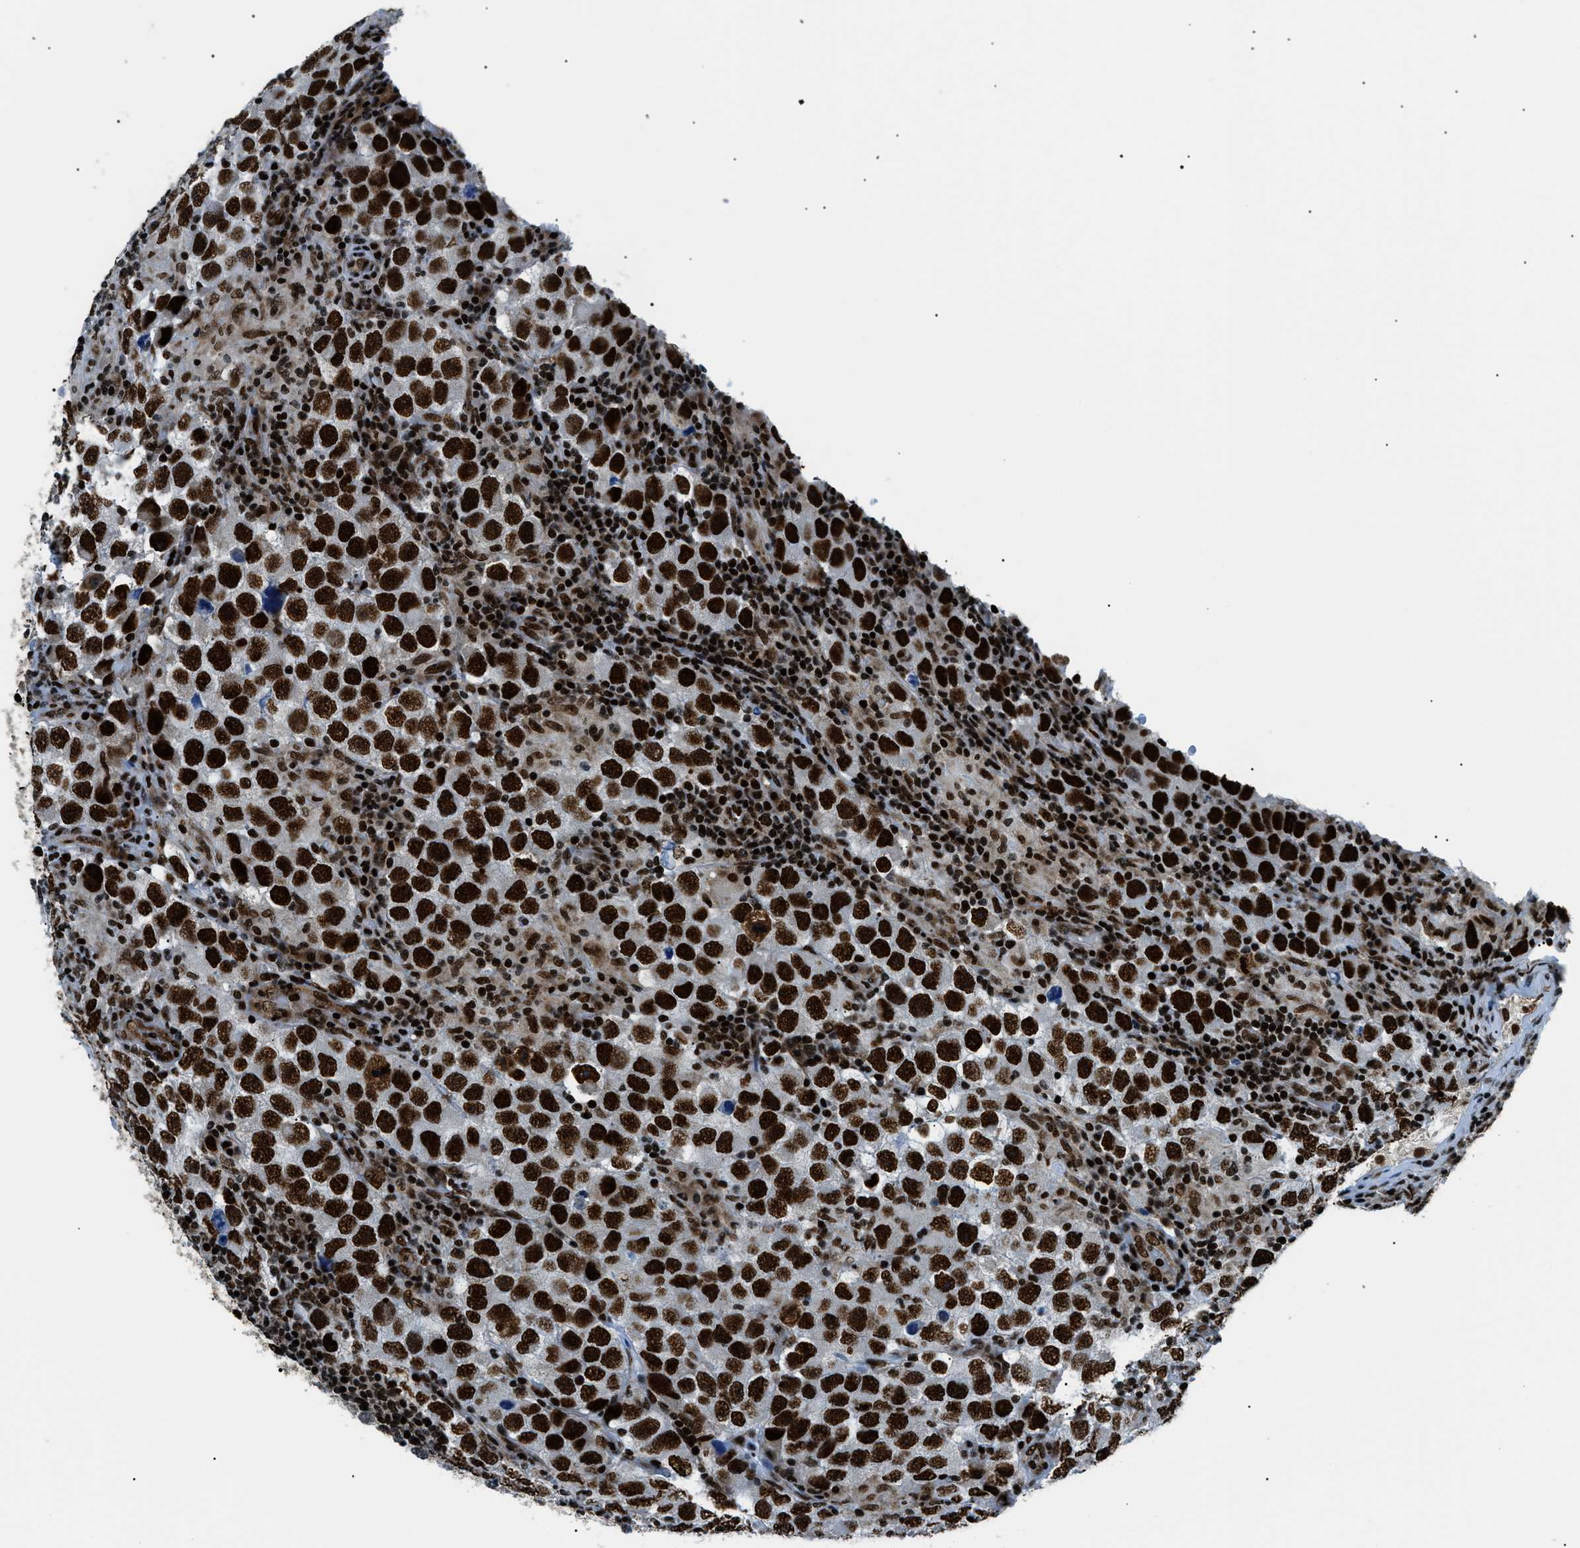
{"staining": {"intensity": "strong", "quantity": ">75%", "location": "nuclear"}, "tissue": "testis cancer", "cell_type": "Tumor cells", "image_type": "cancer", "snomed": [{"axis": "morphology", "description": "Carcinoma, Embryonal, NOS"}, {"axis": "topography", "description": "Testis"}], "caption": "There is high levels of strong nuclear staining in tumor cells of testis cancer, as demonstrated by immunohistochemical staining (brown color).", "gene": "HNRNPK", "patient": {"sex": "male", "age": 21}}